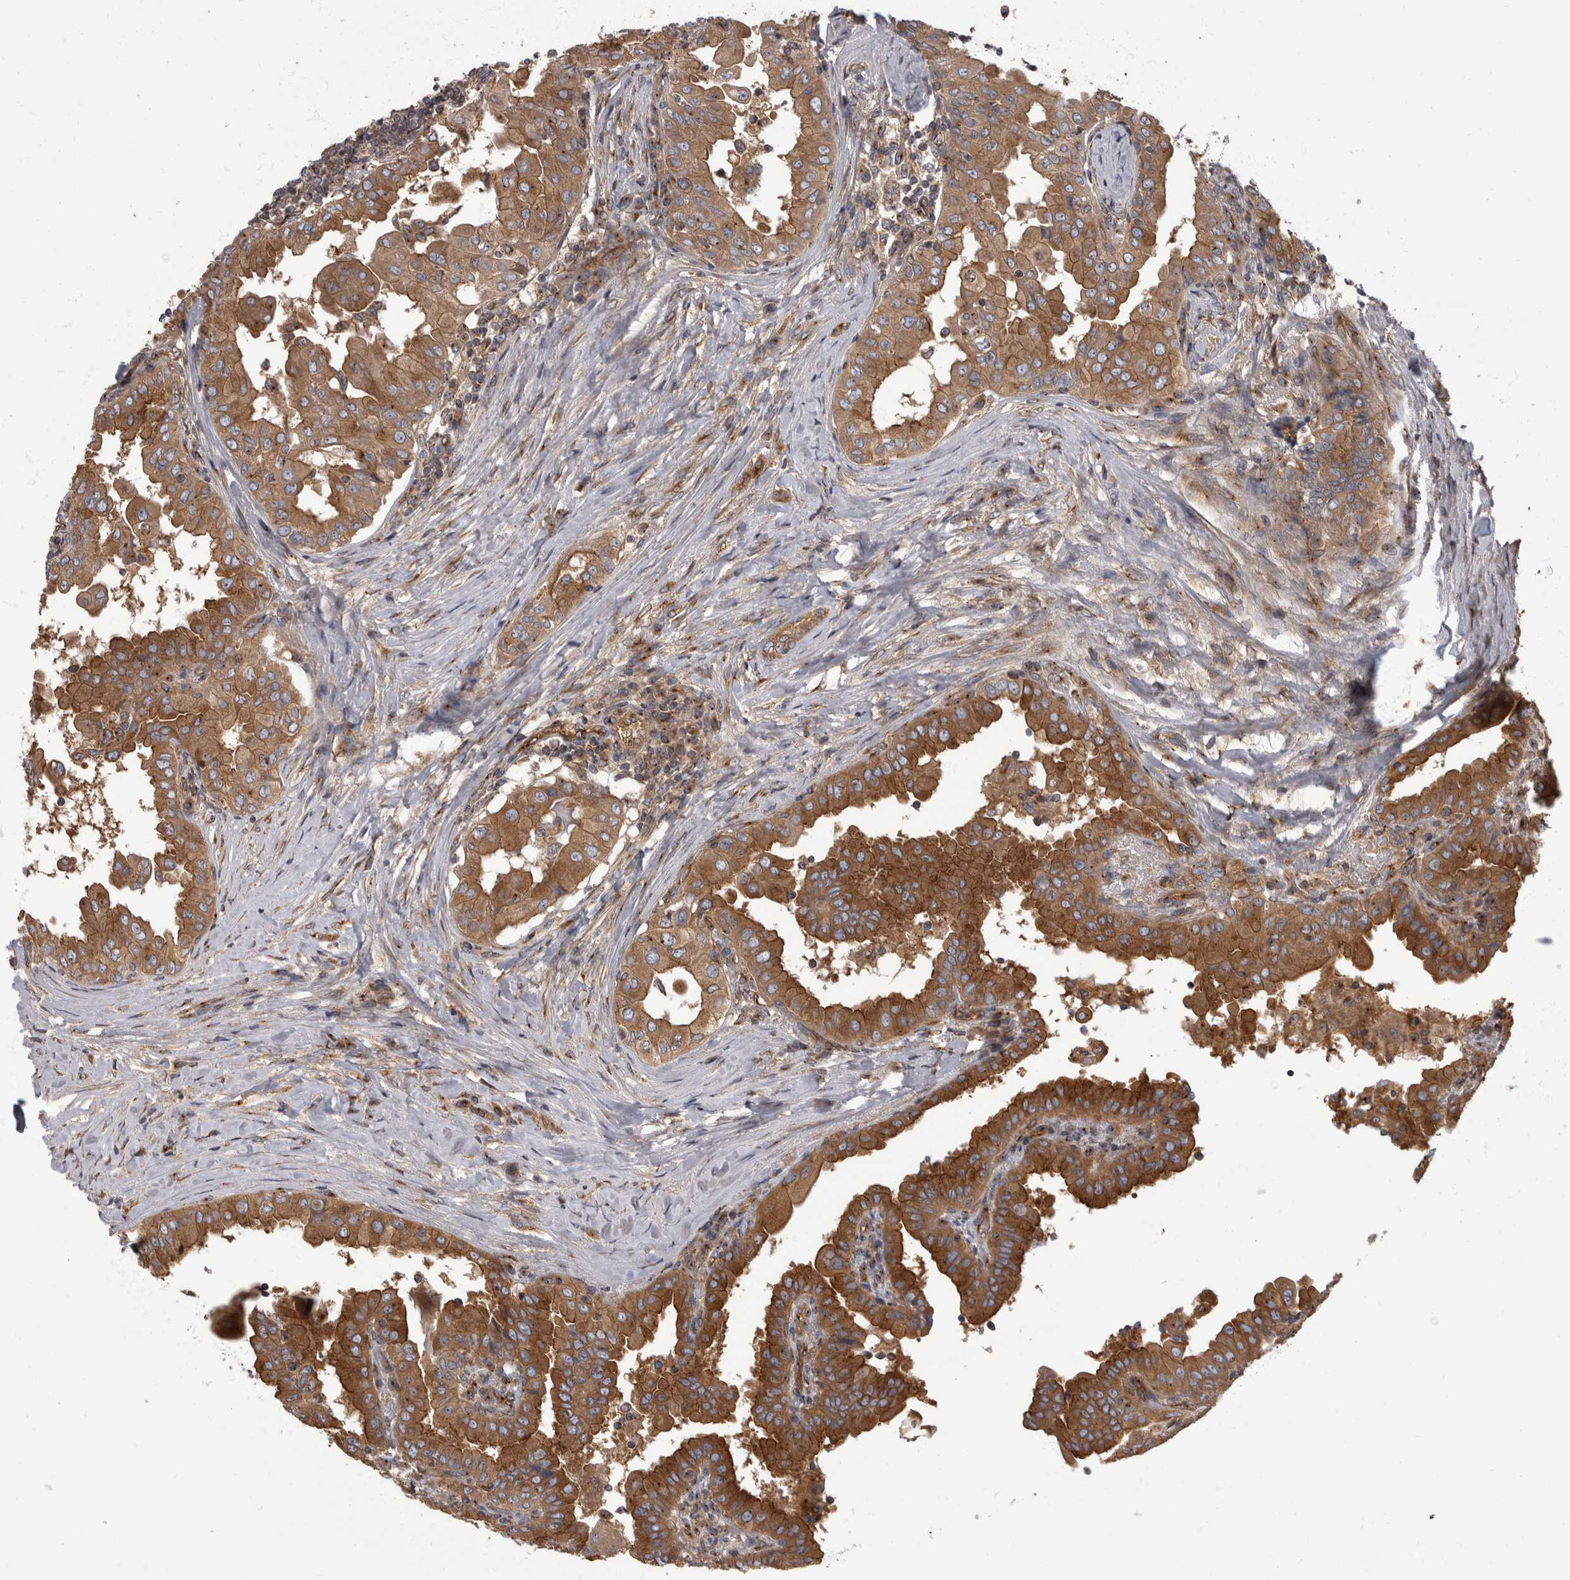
{"staining": {"intensity": "moderate", "quantity": ">75%", "location": "cytoplasmic/membranous"}, "tissue": "thyroid cancer", "cell_type": "Tumor cells", "image_type": "cancer", "snomed": [{"axis": "morphology", "description": "Papillary adenocarcinoma, NOS"}, {"axis": "topography", "description": "Thyroid gland"}], "caption": "Thyroid cancer (papillary adenocarcinoma) stained with DAB IHC shows medium levels of moderate cytoplasmic/membranous positivity in approximately >75% of tumor cells.", "gene": "HOOK3", "patient": {"sex": "male", "age": 33}}